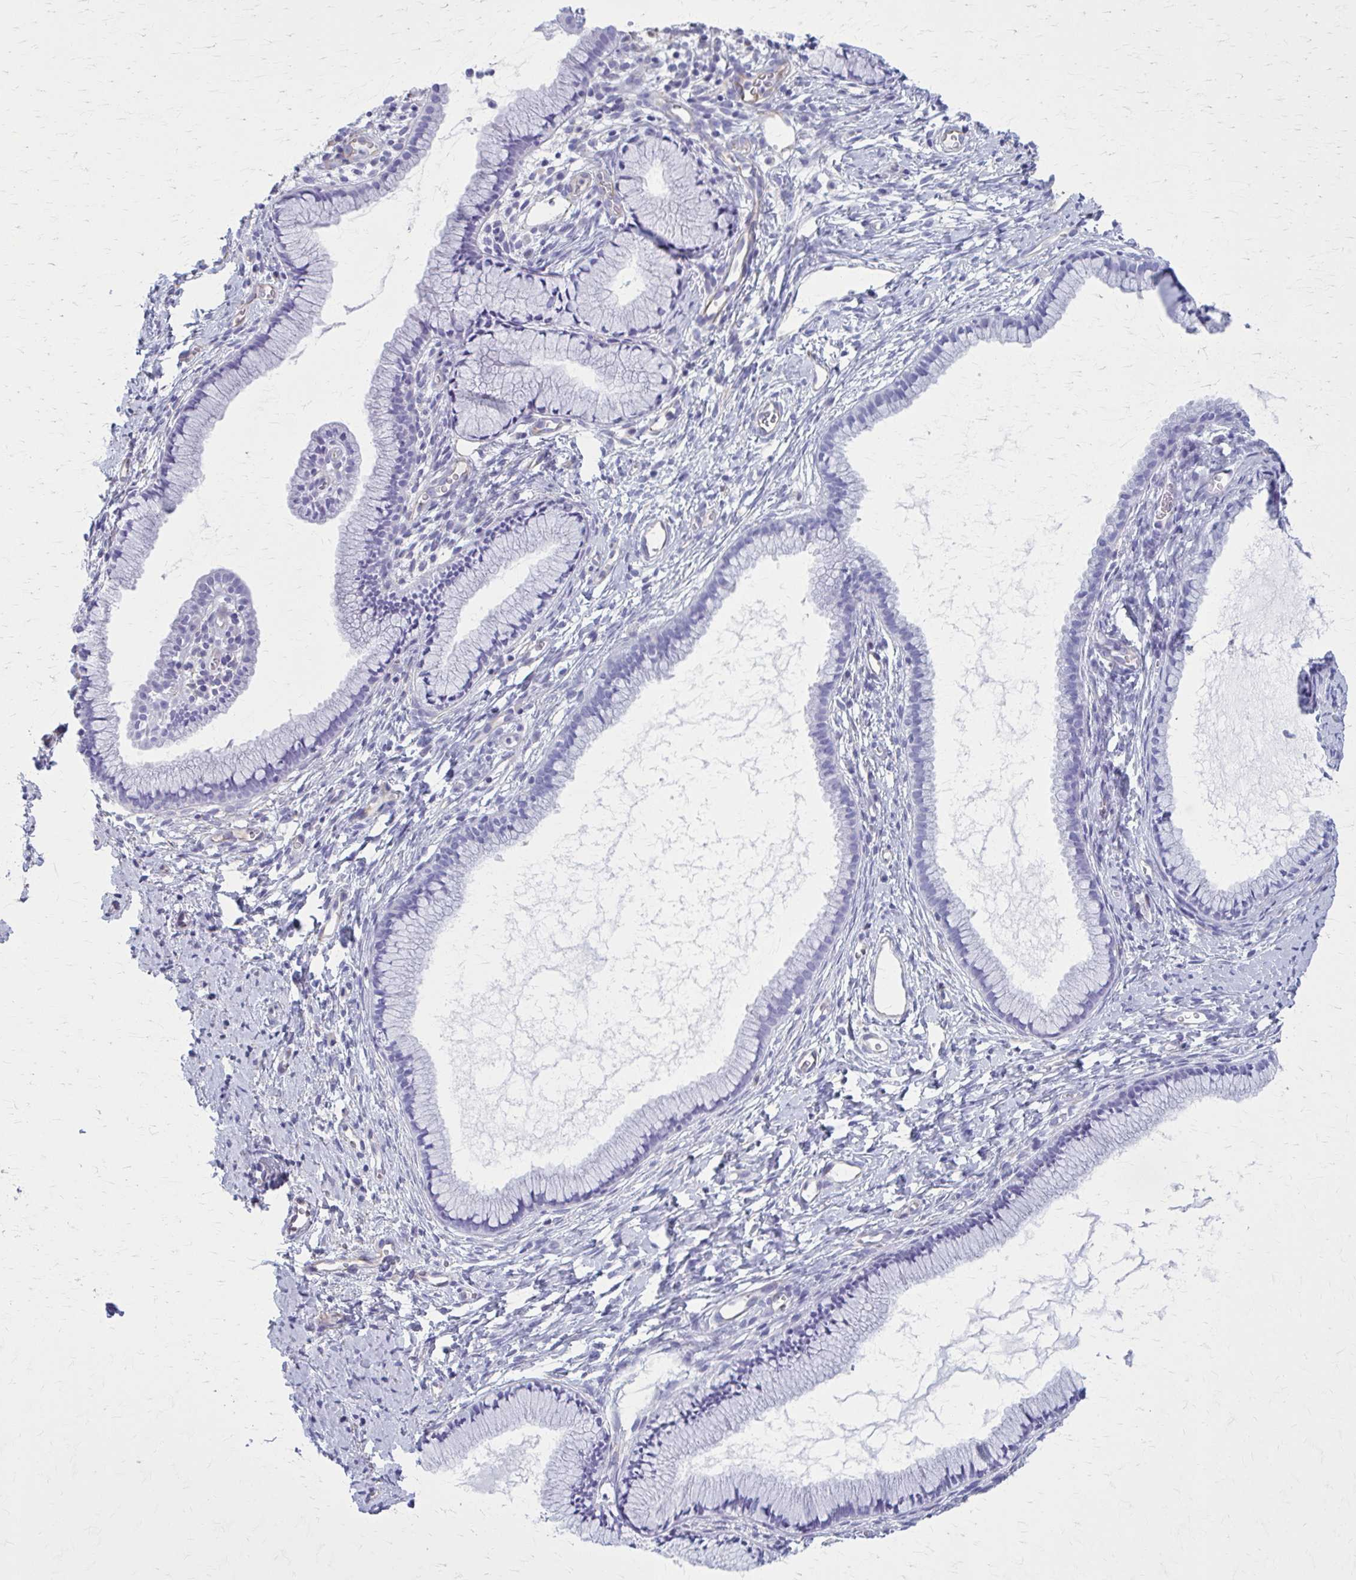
{"staining": {"intensity": "negative", "quantity": "none", "location": "none"}, "tissue": "cervix", "cell_type": "Glandular cells", "image_type": "normal", "snomed": [{"axis": "morphology", "description": "Normal tissue, NOS"}, {"axis": "topography", "description": "Cervix"}], "caption": "The micrograph exhibits no staining of glandular cells in unremarkable cervix.", "gene": "GFAP", "patient": {"sex": "female", "age": 40}}